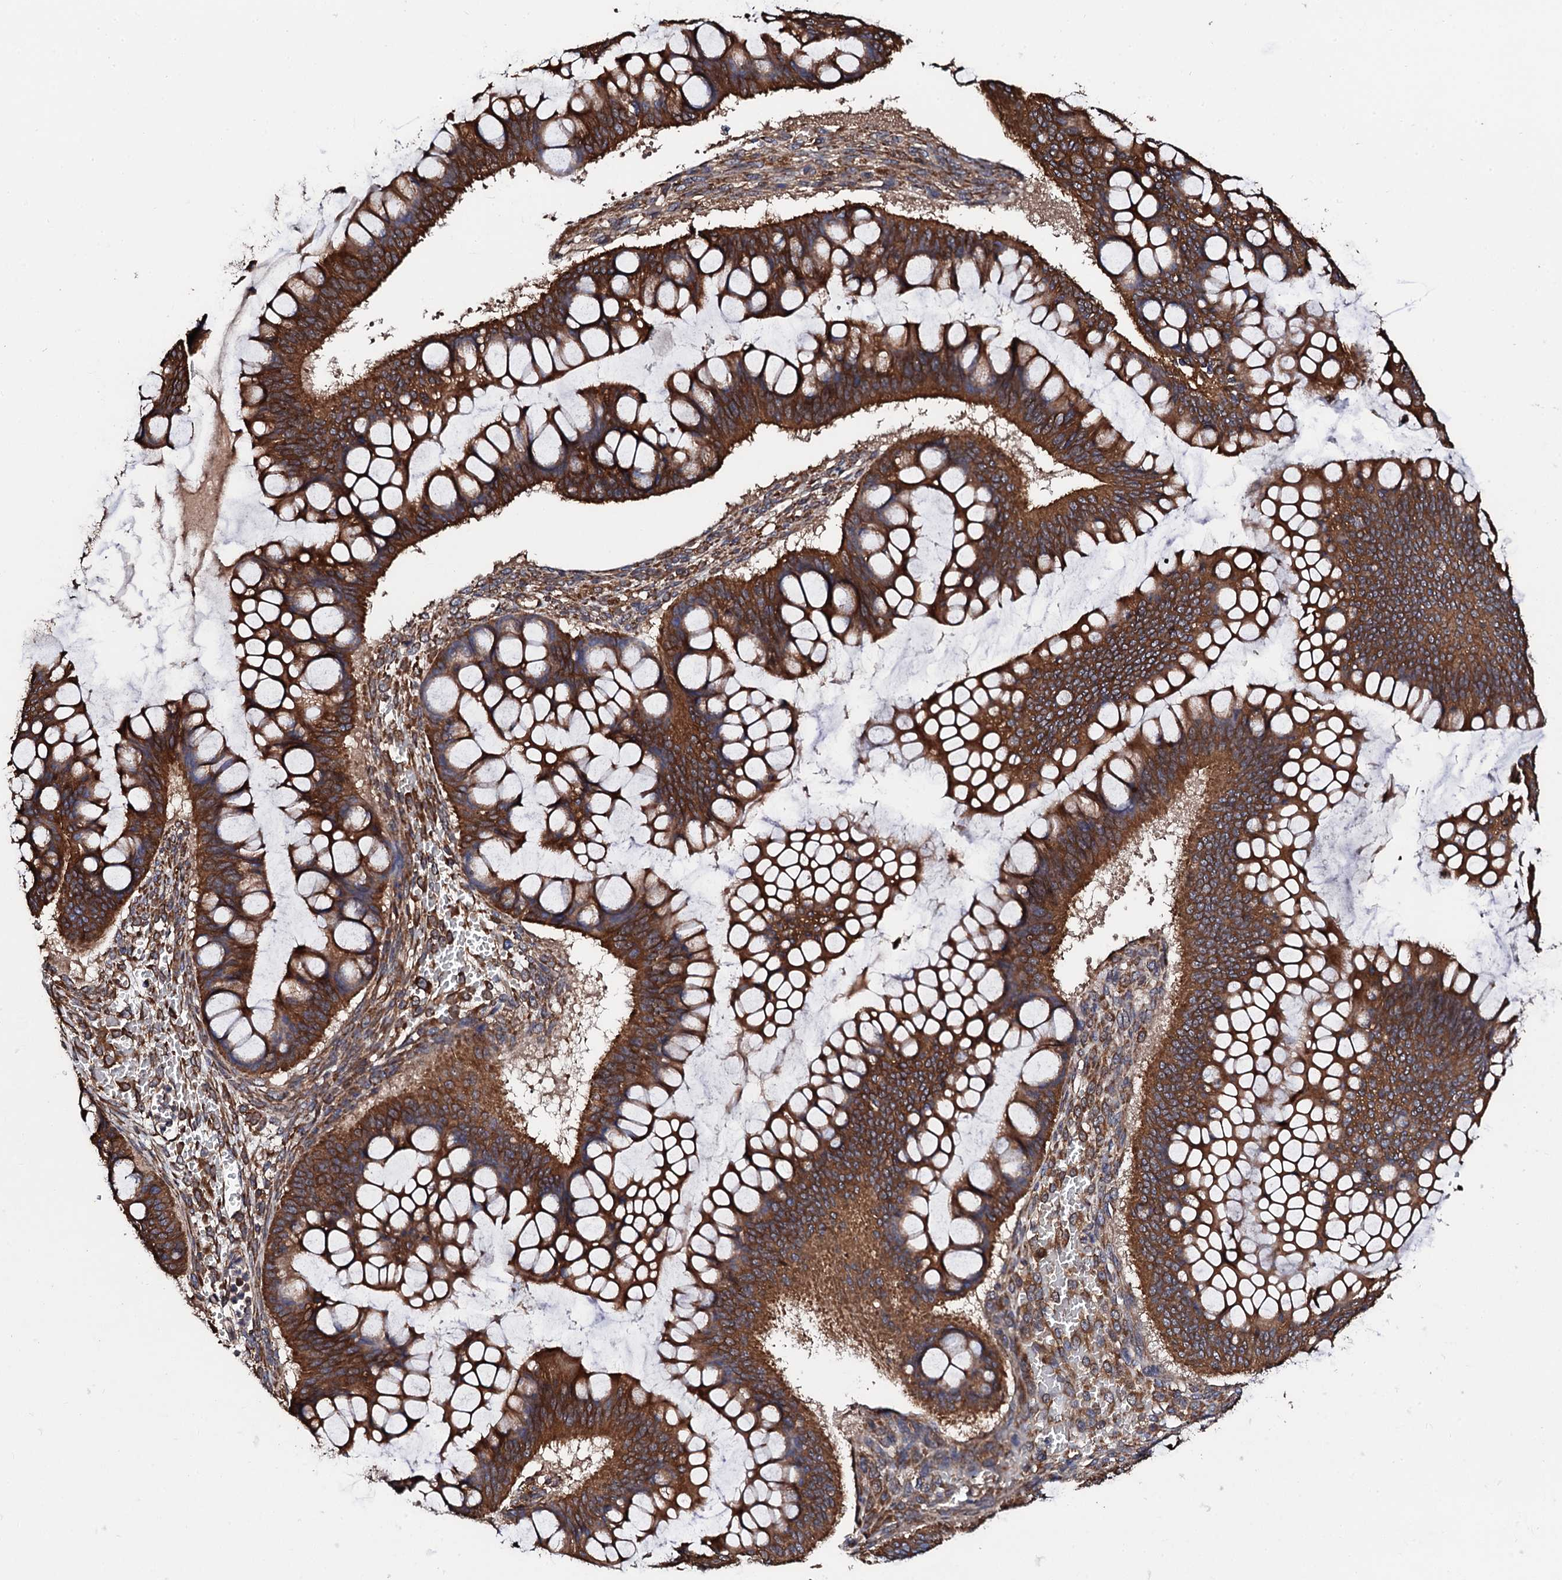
{"staining": {"intensity": "strong", "quantity": ">75%", "location": "cytoplasmic/membranous"}, "tissue": "ovarian cancer", "cell_type": "Tumor cells", "image_type": "cancer", "snomed": [{"axis": "morphology", "description": "Cystadenocarcinoma, mucinous, NOS"}, {"axis": "topography", "description": "Ovary"}], "caption": "Tumor cells exhibit high levels of strong cytoplasmic/membranous staining in about >75% of cells in ovarian mucinous cystadenocarcinoma.", "gene": "CKAP5", "patient": {"sex": "female", "age": 73}}